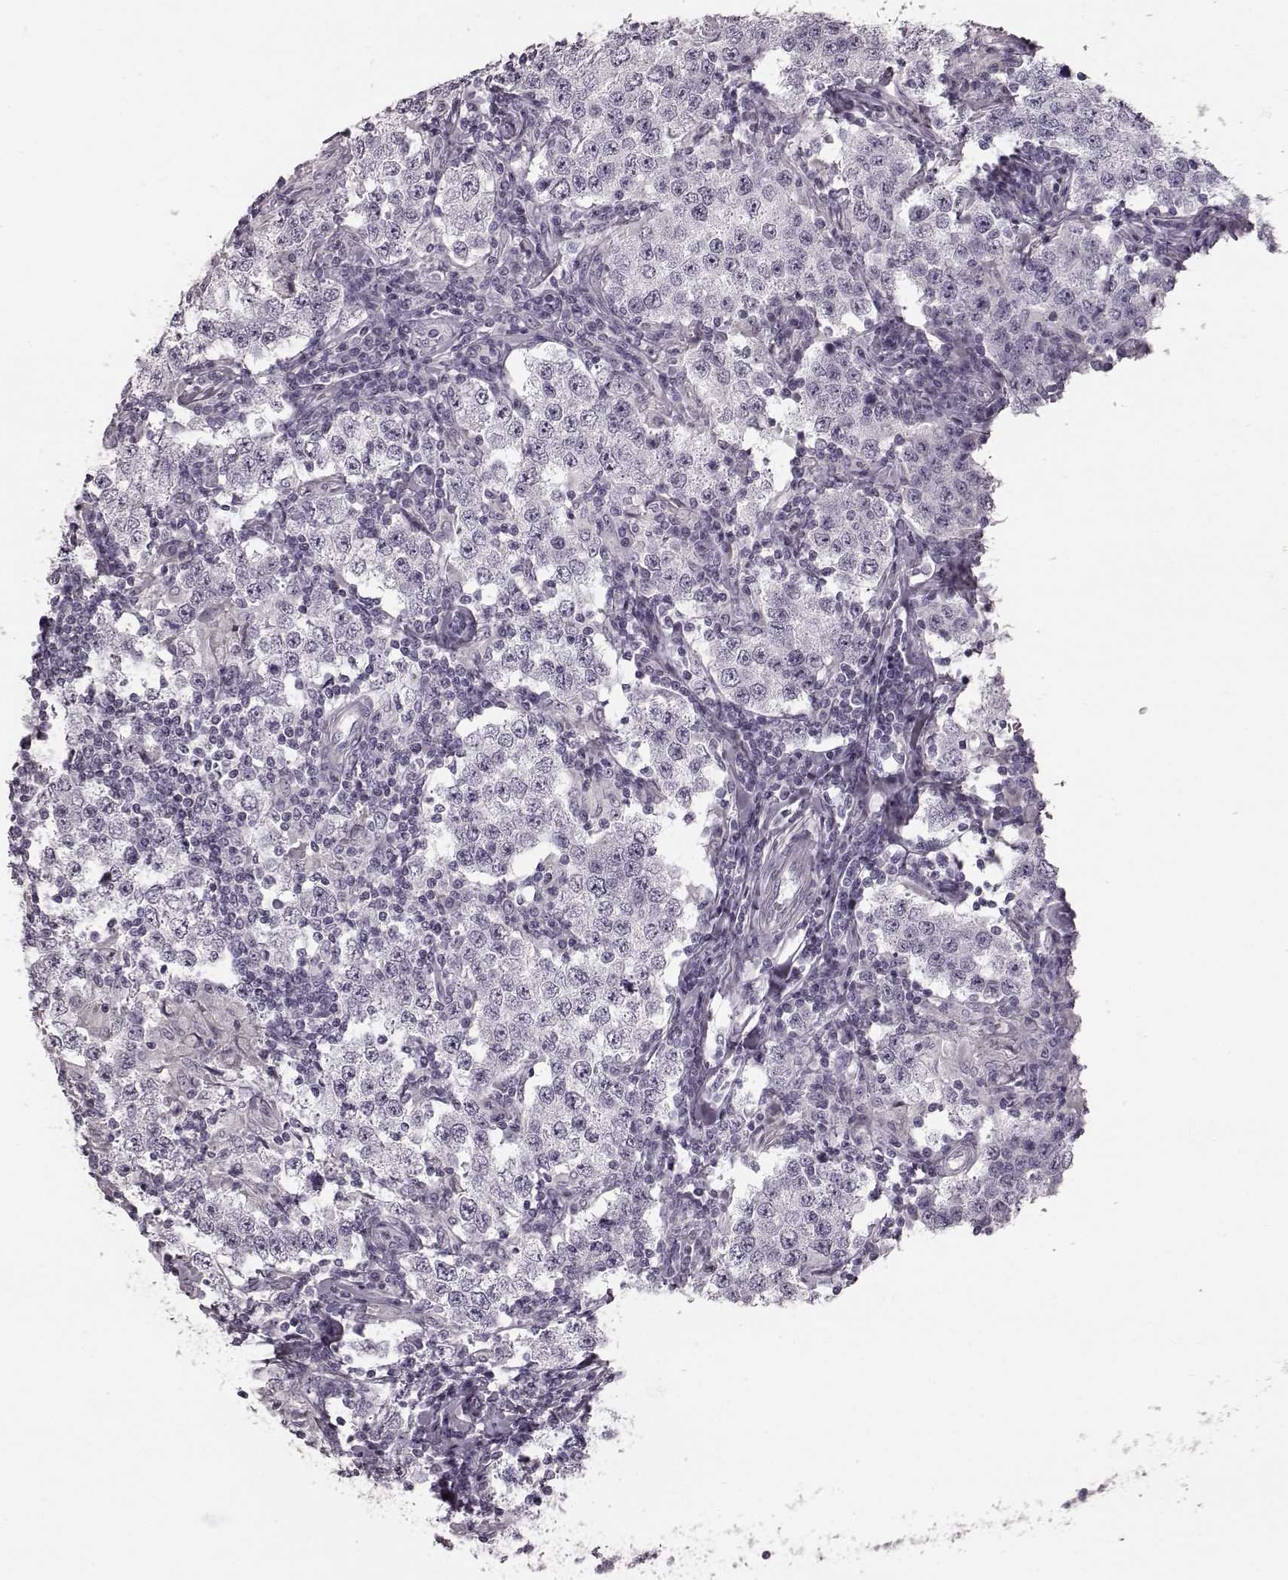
{"staining": {"intensity": "negative", "quantity": "none", "location": "none"}, "tissue": "testis cancer", "cell_type": "Tumor cells", "image_type": "cancer", "snomed": [{"axis": "morphology", "description": "Seminoma, NOS"}, {"axis": "morphology", "description": "Carcinoma, Embryonal, NOS"}, {"axis": "topography", "description": "Testis"}], "caption": "Immunohistochemical staining of human testis cancer (embryonal carcinoma) exhibits no significant positivity in tumor cells.", "gene": "ZNF433", "patient": {"sex": "male", "age": 41}}